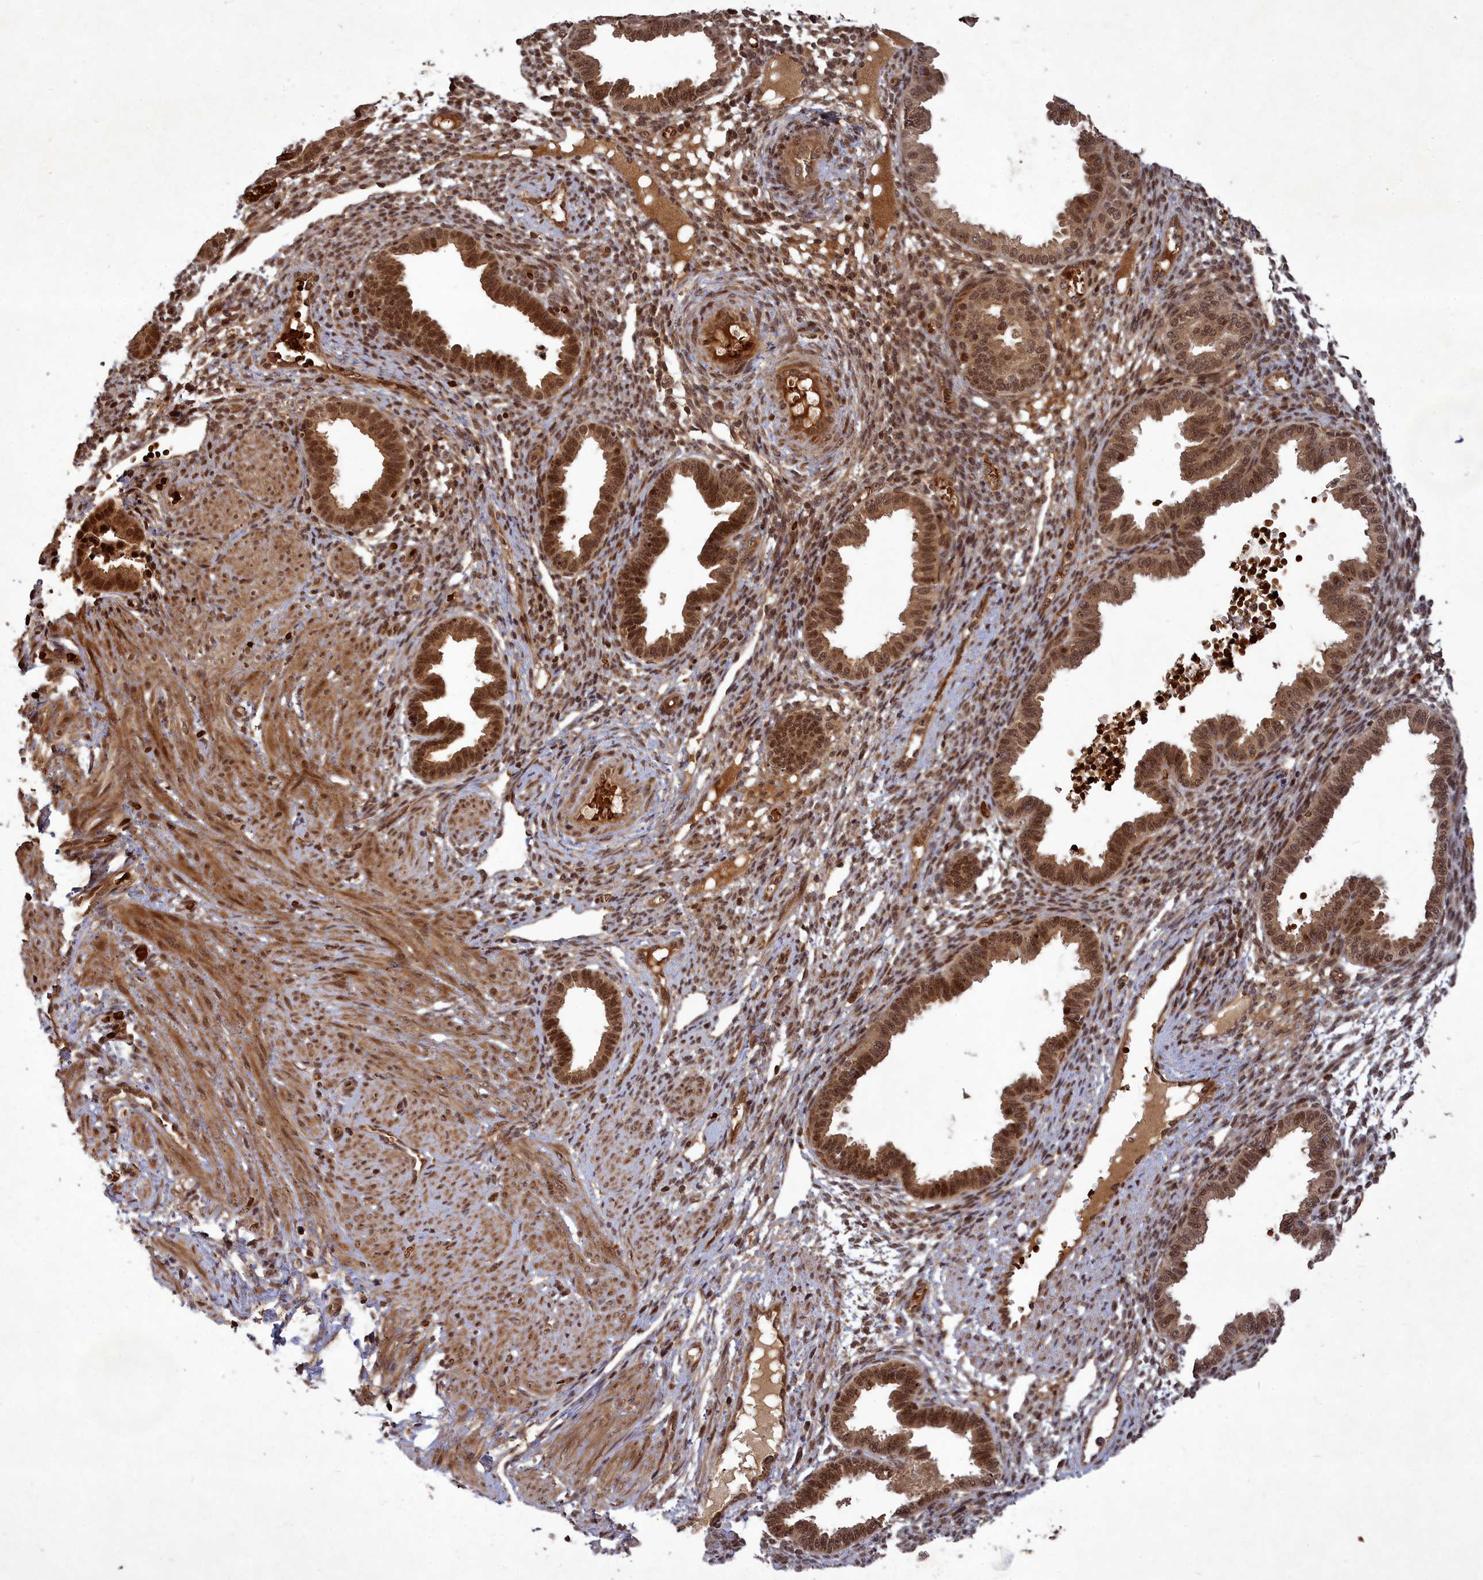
{"staining": {"intensity": "moderate", "quantity": ">75%", "location": "cytoplasmic/membranous,nuclear"}, "tissue": "endometrium", "cell_type": "Cells in endometrial stroma", "image_type": "normal", "snomed": [{"axis": "morphology", "description": "Normal tissue, NOS"}, {"axis": "topography", "description": "Endometrium"}], "caption": "Protein expression analysis of unremarkable endometrium exhibits moderate cytoplasmic/membranous,nuclear positivity in about >75% of cells in endometrial stroma. The protein of interest is shown in brown color, while the nuclei are stained blue.", "gene": "SRMS", "patient": {"sex": "female", "age": 33}}